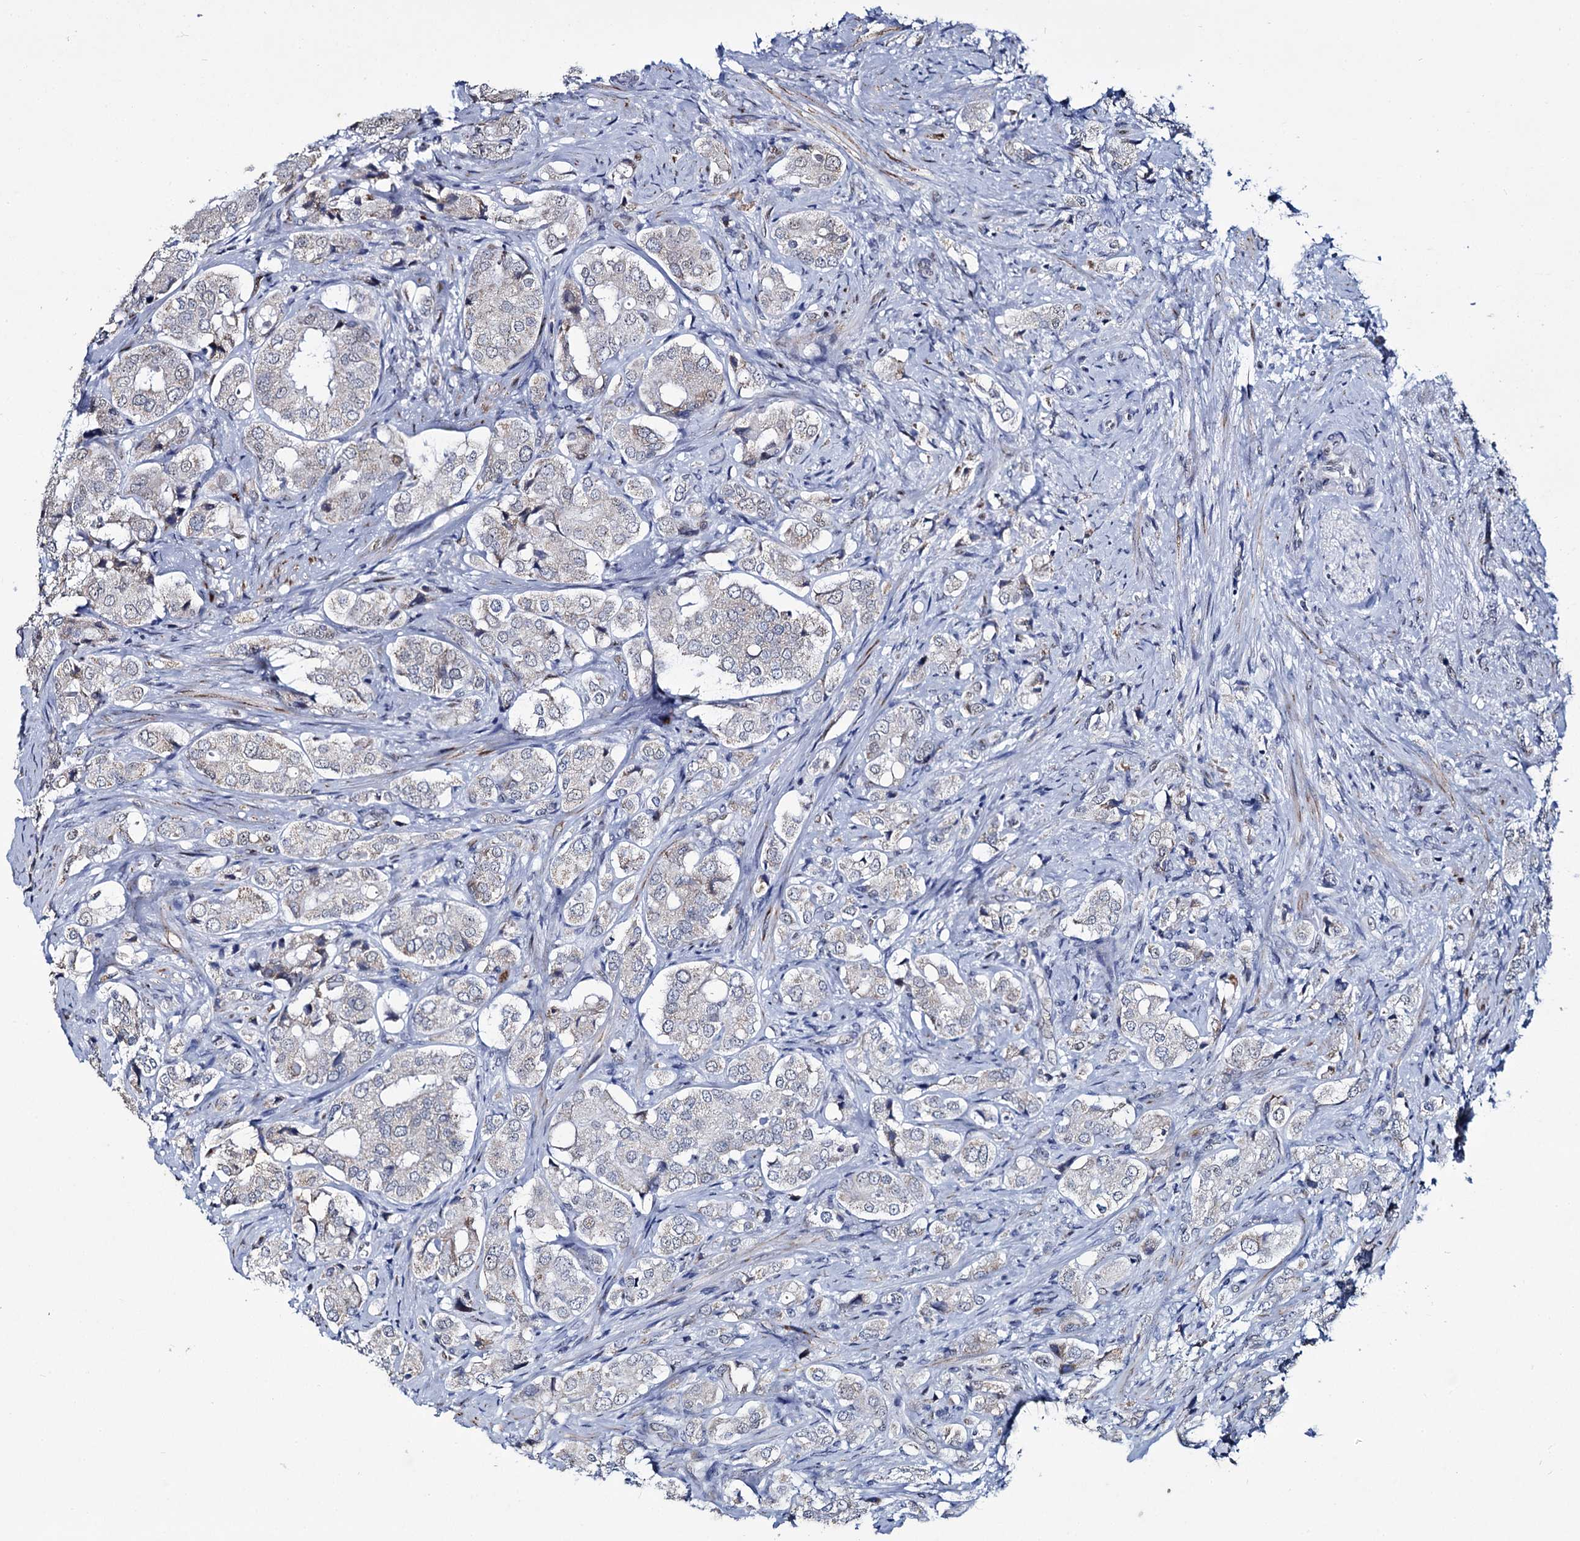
{"staining": {"intensity": "negative", "quantity": "none", "location": "none"}, "tissue": "prostate cancer", "cell_type": "Tumor cells", "image_type": "cancer", "snomed": [{"axis": "morphology", "description": "Adenocarcinoma, High grade"}, {"axis": "topography", "description": "Prostate"}], "caption": "Tumor cells are negative for brown protein staining in prostate cancer (adenocarcinoma (high-grade)).", "gene": "RPUSD4", "patient": {"sex": "male", "age": 65}}